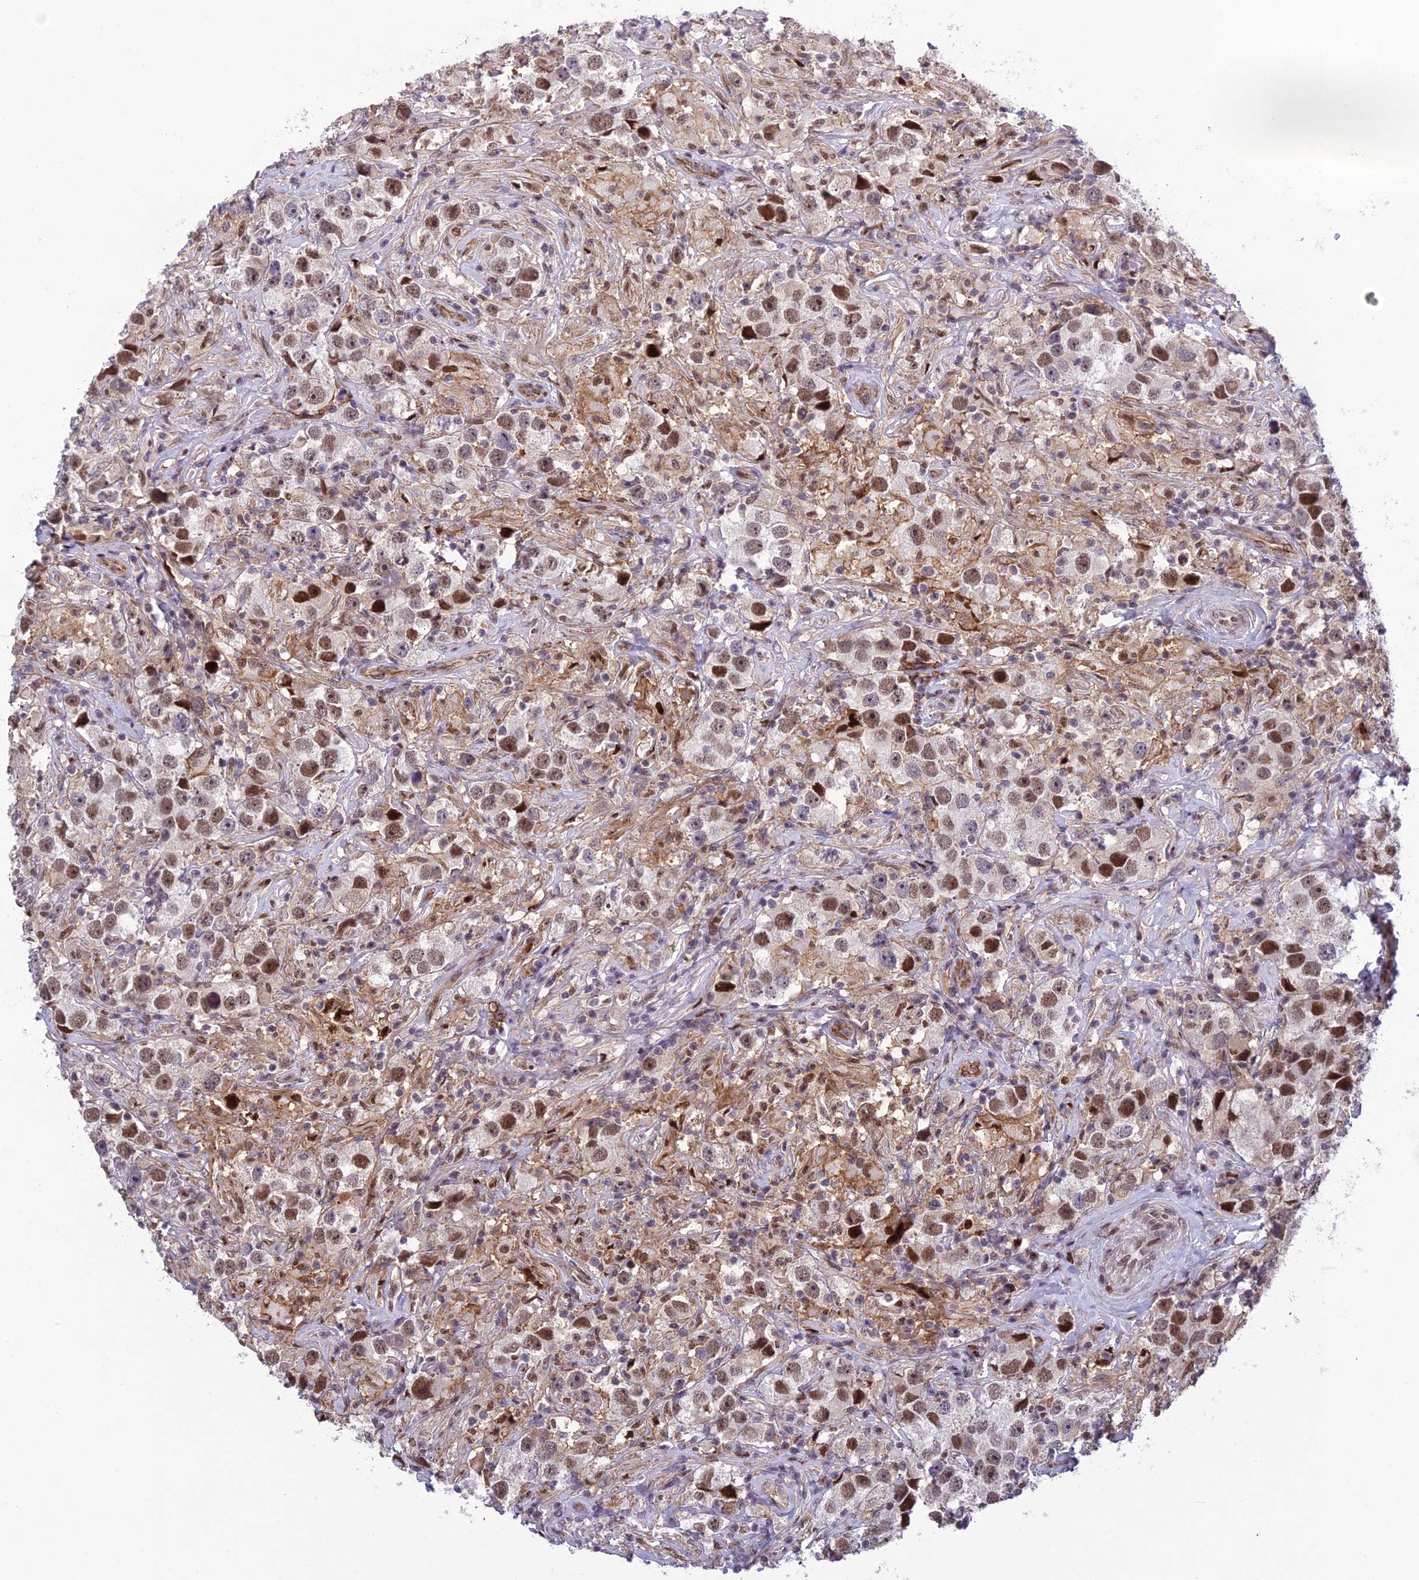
{"staining": {"intensity": "moderate", "quantity": ">75%", "location": "nuclear"}, "tissue": "testis cancer", "cell_type": "Tumor cells", "image_type": "cancer", "snomed": [{"axis": "morphology", "description": "Seminoma, NOS"}, {"axis": "topography", "description": "Testis"}], "caption": "Tumor cells exhibit medium levels of moderate nuclear staining in about >75% of cells in seminoma (testis).", "gene": "RANBP3", "patient": {"sex": "male", "age": 49}}